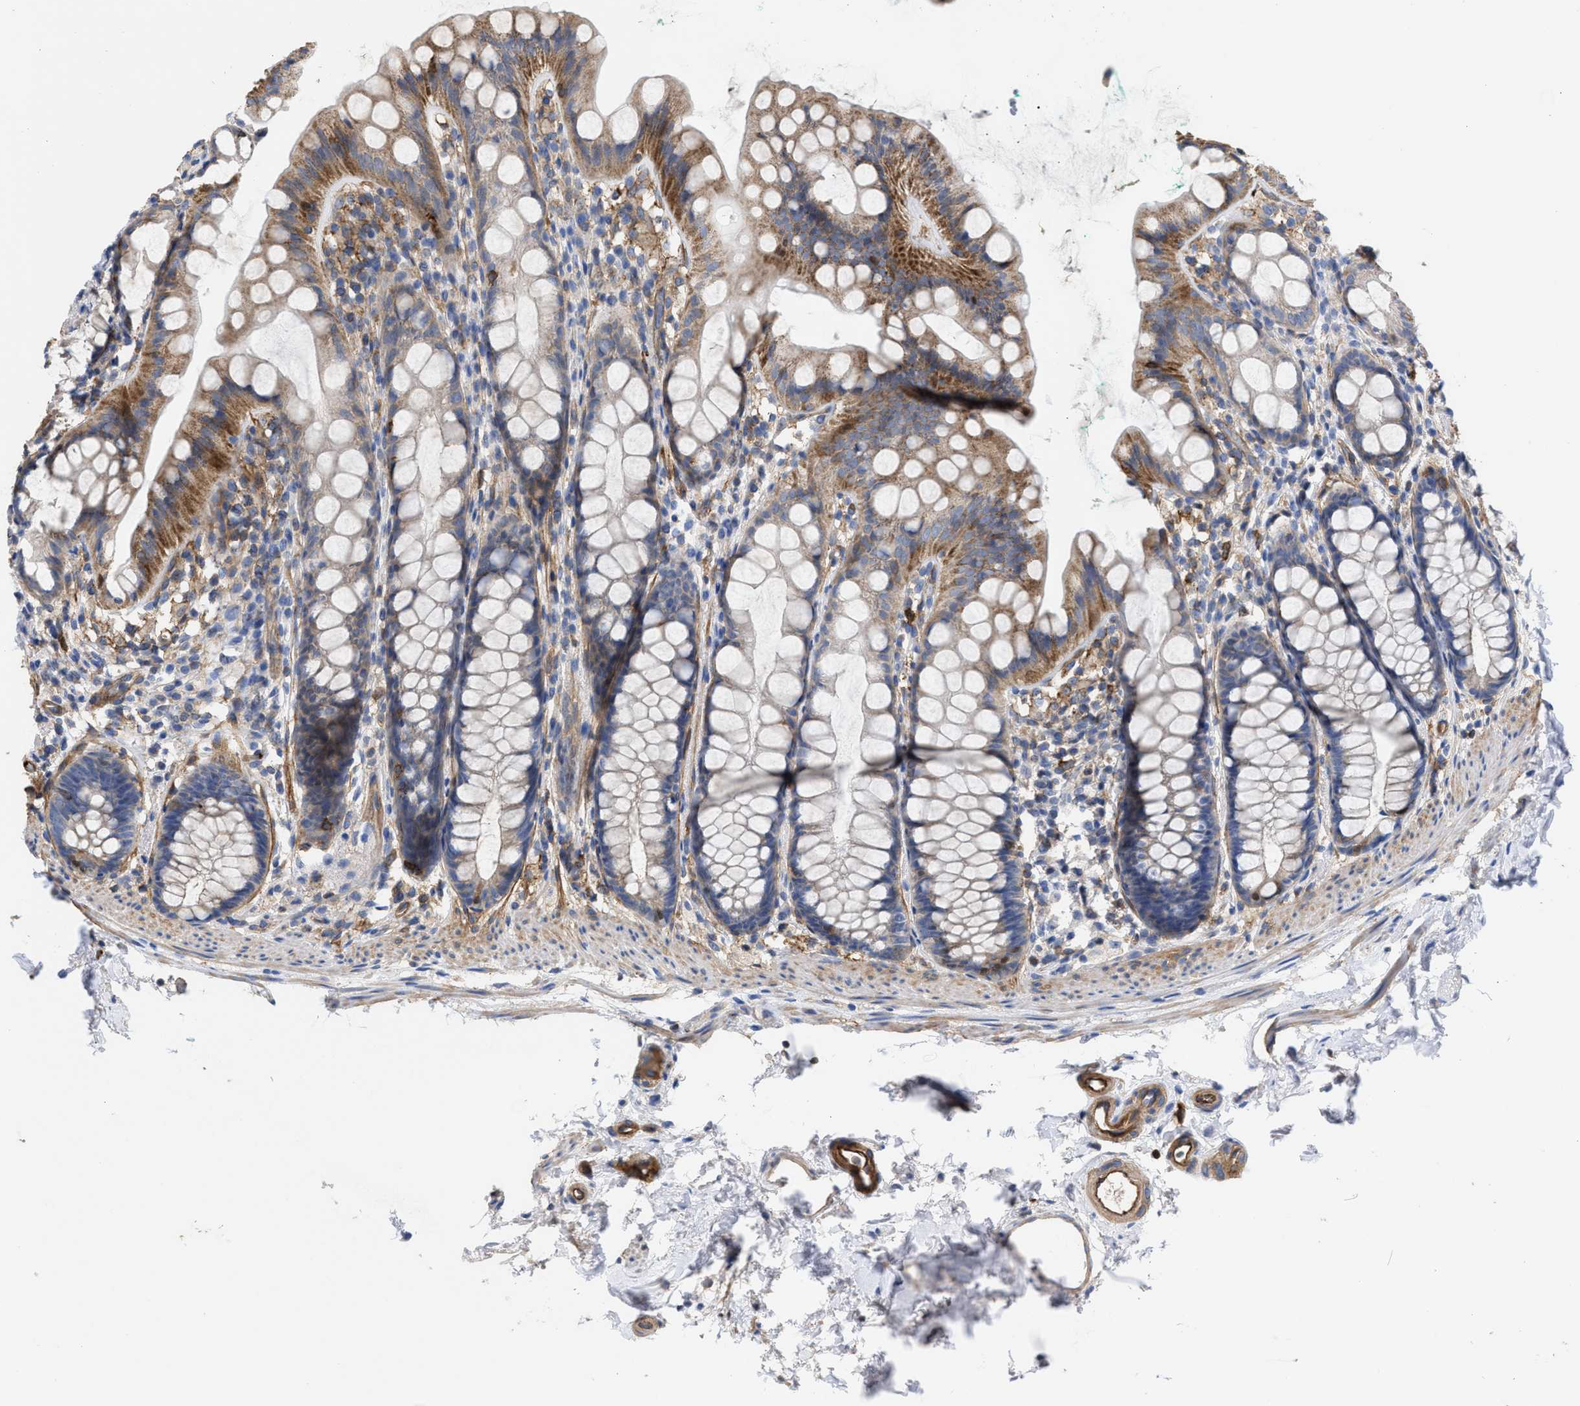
{"staining": {"intensity": "moderate", "quantity": "<25%", "location": "cytoplasmic/membranous"}, "tissue": "rectum", "cell_type": "Glandular cells", "image_type": "normal", "snomed": [{"axis": "morphology", "description": "Normal tissue, NOS"}, {"axis": "topography", "description": "Rectum"}], "caption": "IHC photomicrograph of unremarkable rectum stained for a protein (brown), which reveals low levels of moderate cytoplasmic/membranous positivity in about <25% of glandular cells.", "gene": "HS3ST5", "patient": {"sex": "female", "age": 65}}